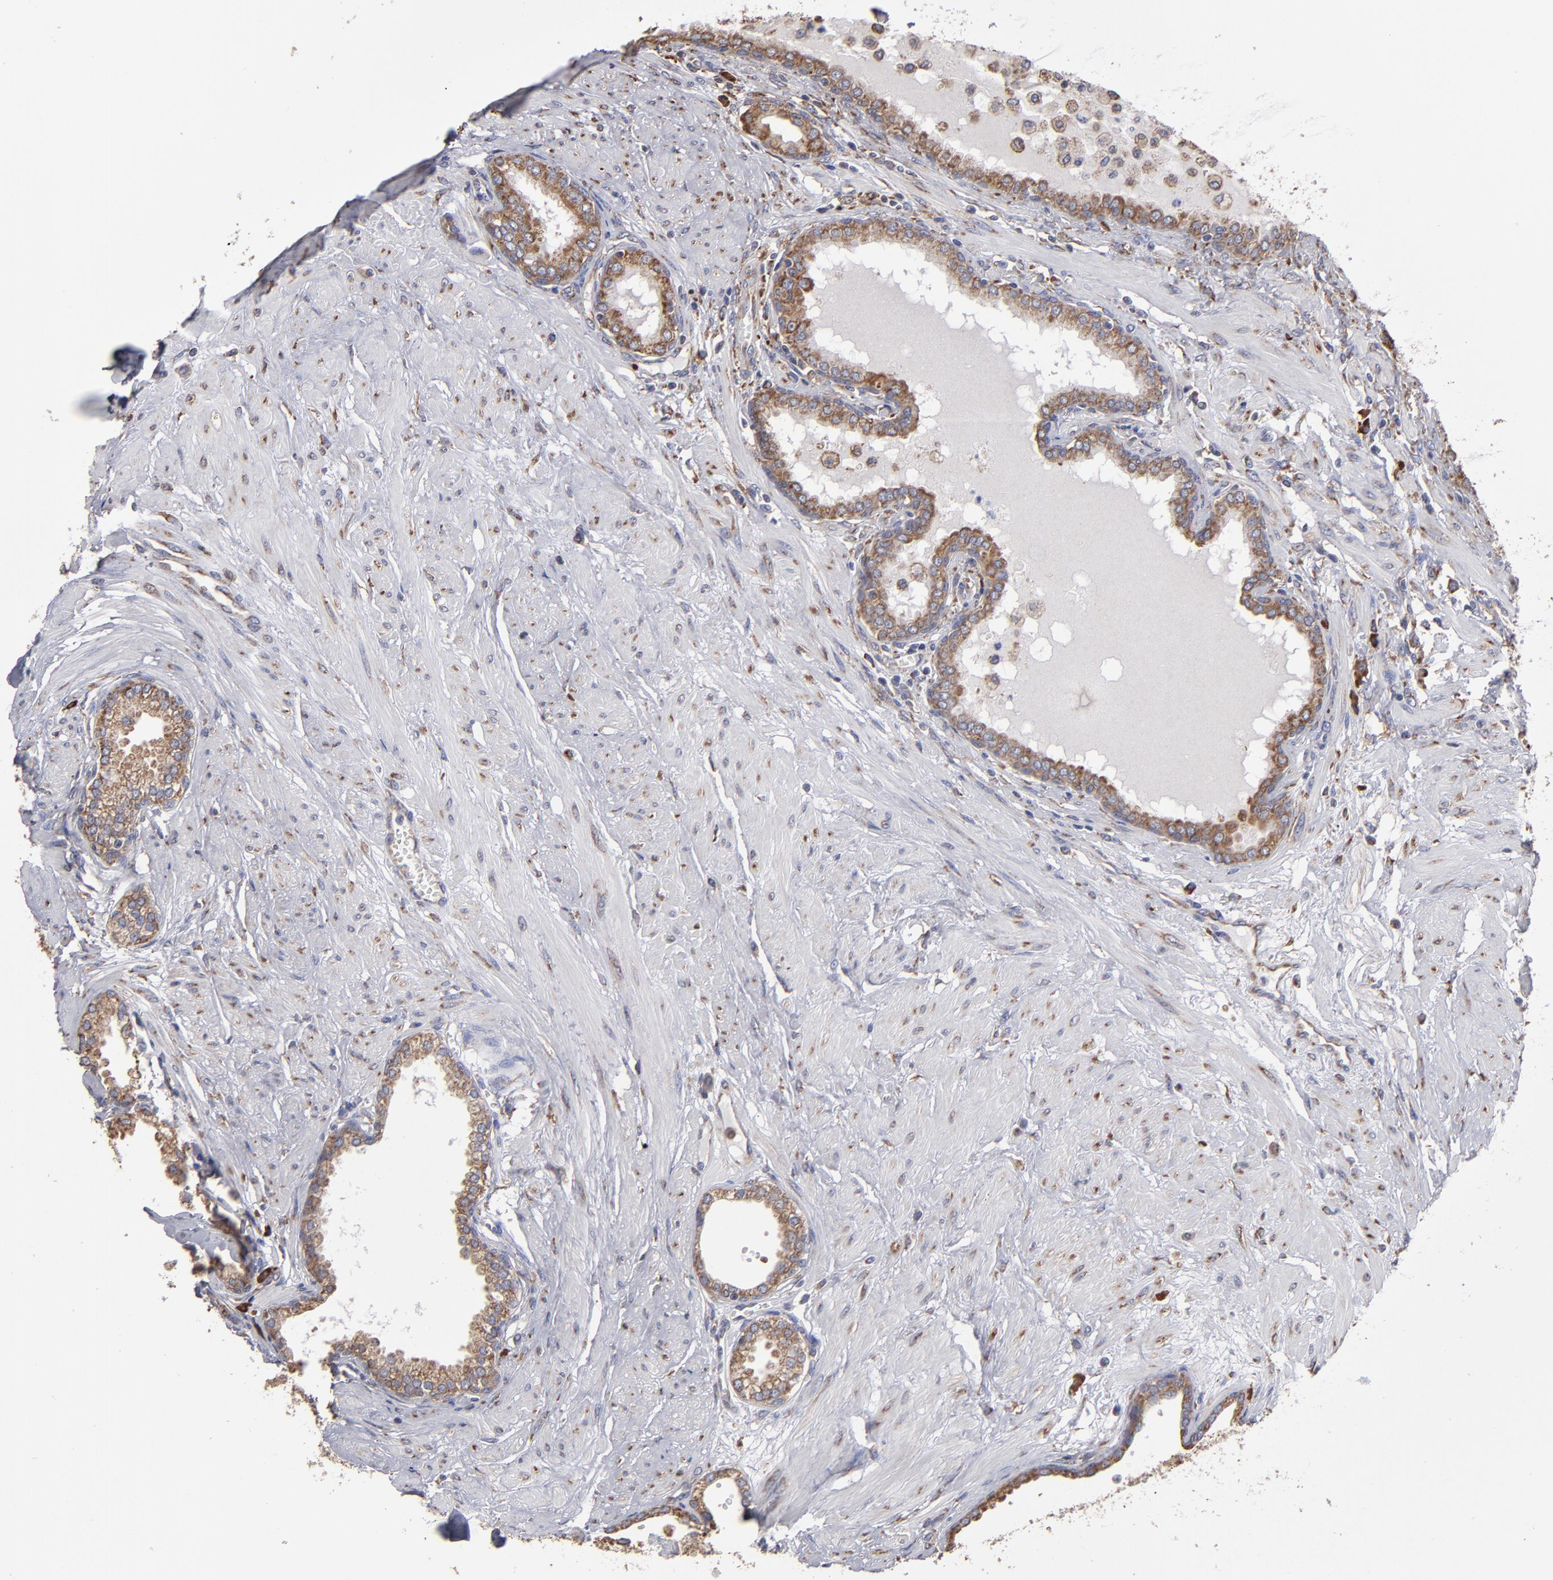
{"staining": {"intensity": "moderate", "quantity": ">75%", "location": "cytoplasmic/membranous"}, "tissue": "prostate", "cell_type": "Glandular cells", "image_type": "normal", "snomed": [{"axis": "morphology", "description": "Normal tissue, NOS"}, {"axis": "topography", "description": "Prostate"}], "caption": "Moderate cytoplasmic/membranous staining is appreciated in about >75% of glandular cells in unremarkable prostate. Using DAB (brown) and hematoxylin (blue) stains, captured at high magnification using brightfield microscopy.", "gene": "SND1", "patient": {"sex": "male", "age": 64}}